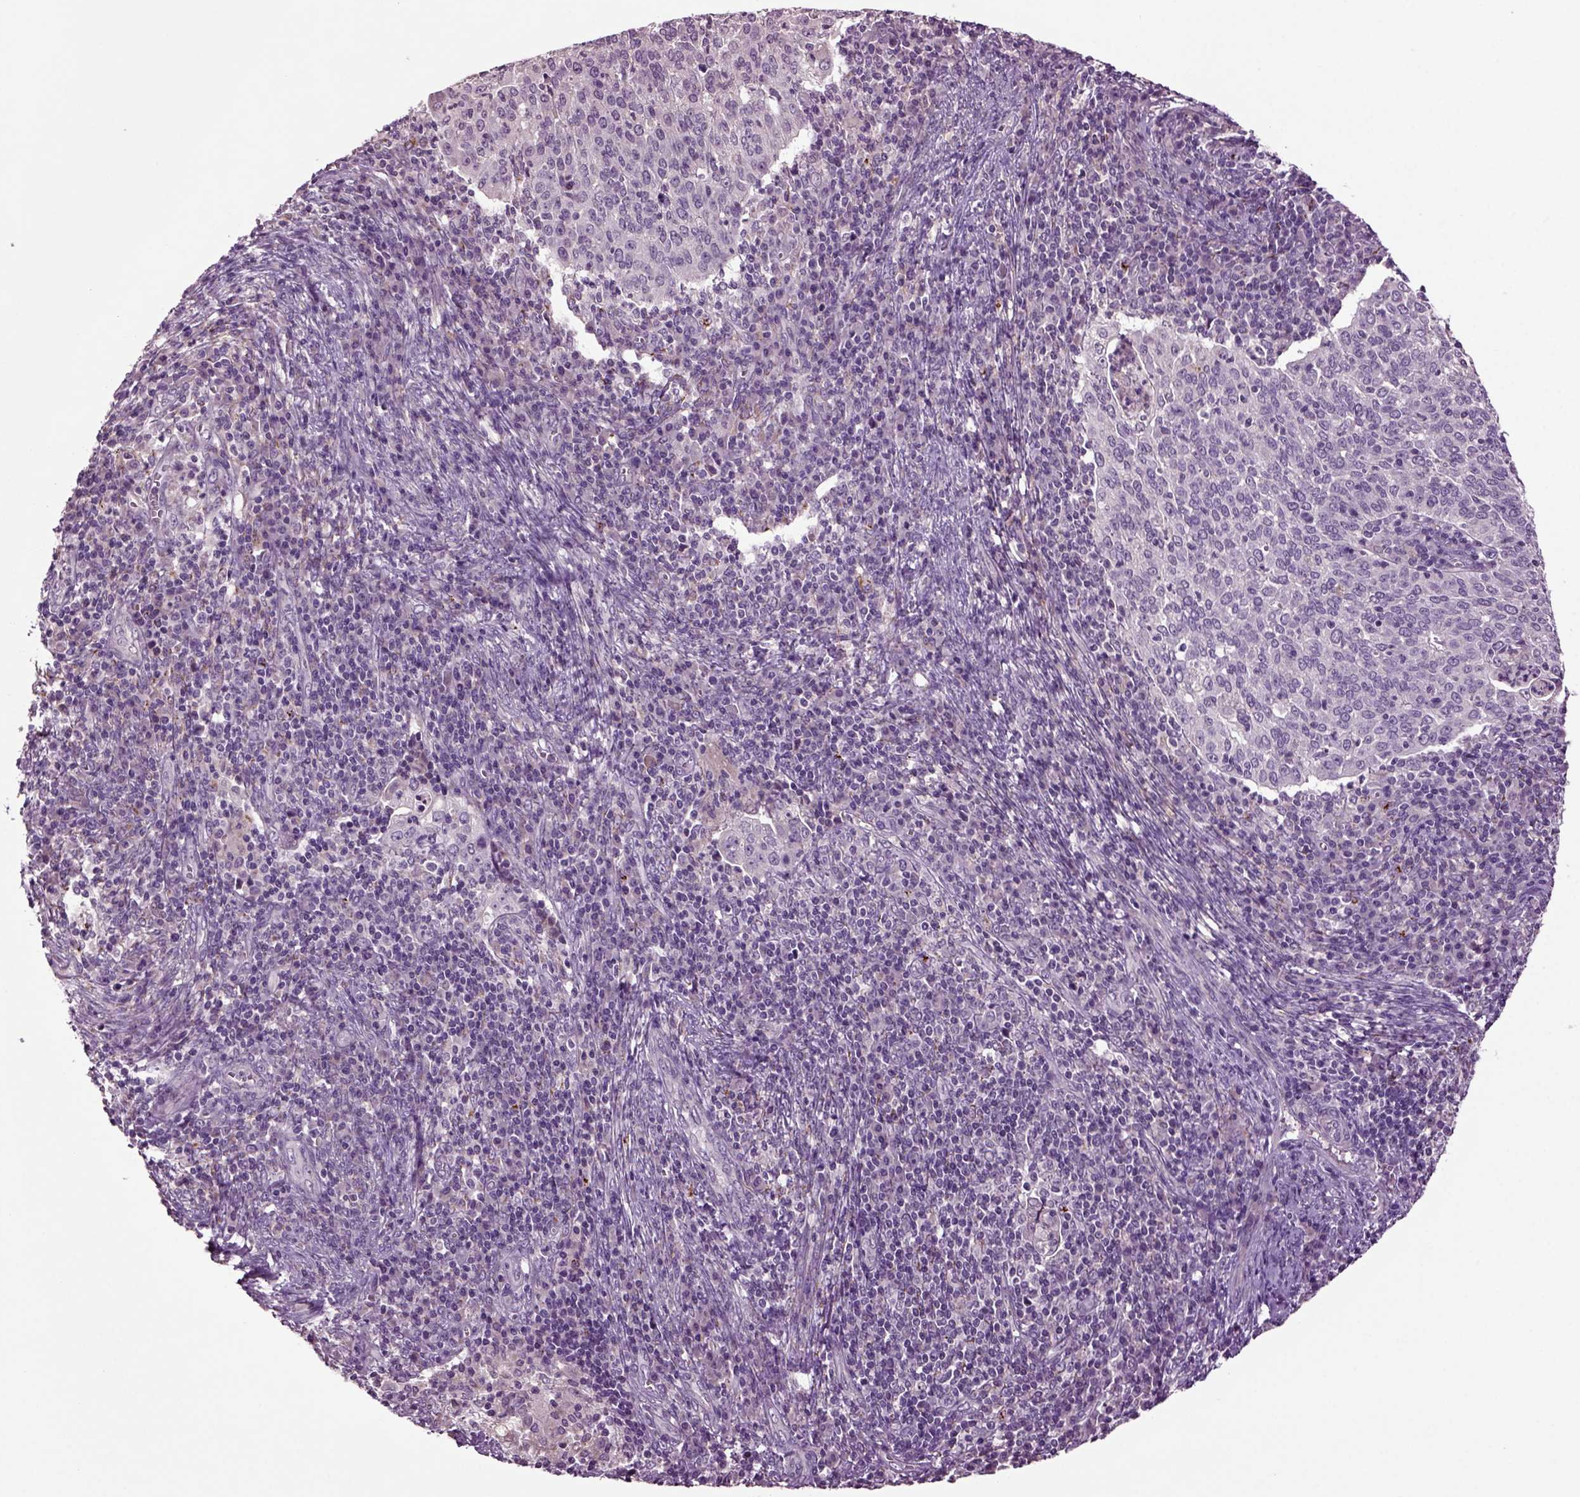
{"staining": {"intensity": "negative", "quantity": "none", "location": "none"}, "tissue": "cervical cancer", "cell_type": "Tumor cells", "image_type": "cancer", "snomed": [{"axis": "morphology", "description": "Squamous cell carcinoma, NOS"}, {"axis": "topography", "description": "Cervix"}], "caption": "There is no significant expression in tumor cells of cervical squamous cell carcinoma.", "gene": "SLC17A6", "patient": {"sex": "female", "age": 39}}